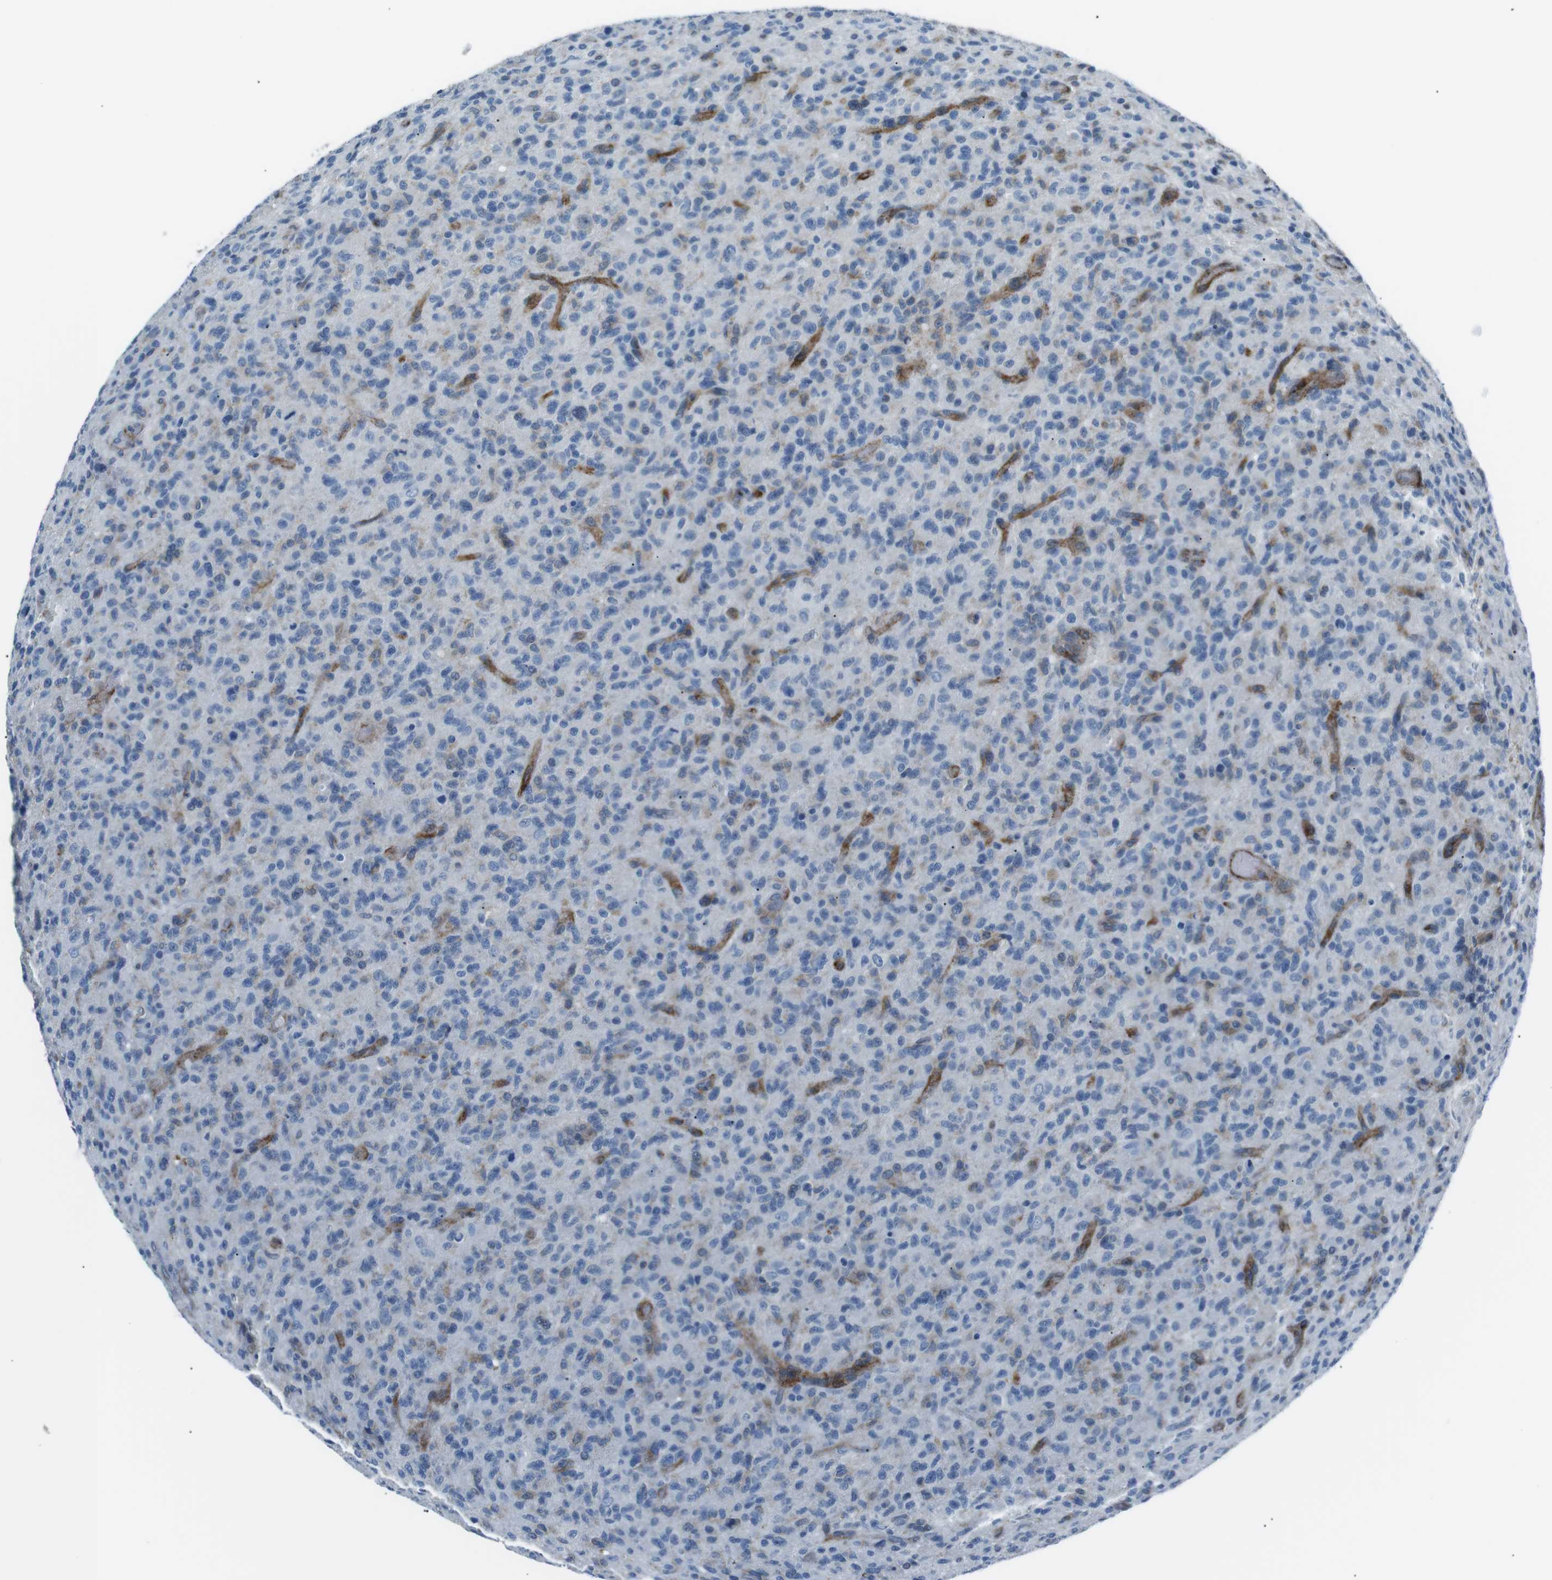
{"staining": {"intensity": "moderate", "quantity": "<25%", "location": "cytoplasmic/membranous"}, "tissue": "glioma", "cell_type": "Tumor cells", "image_type": "cancer", "snomed": [{"axis": "morphology", "description": "Glioma, malignant, High grade"}, {"axis": "topography", "description": "Brain"}], "caption": "Immunohistochemistry (IHC) (DAB) staining of high-grade glioma (malignant) reveals moderate cytoplasmic/membranous protein expression in approximately <25% of tumor cells.", "gene": "CSF2RA", "patient": {"sex": "male", "age": 71}}